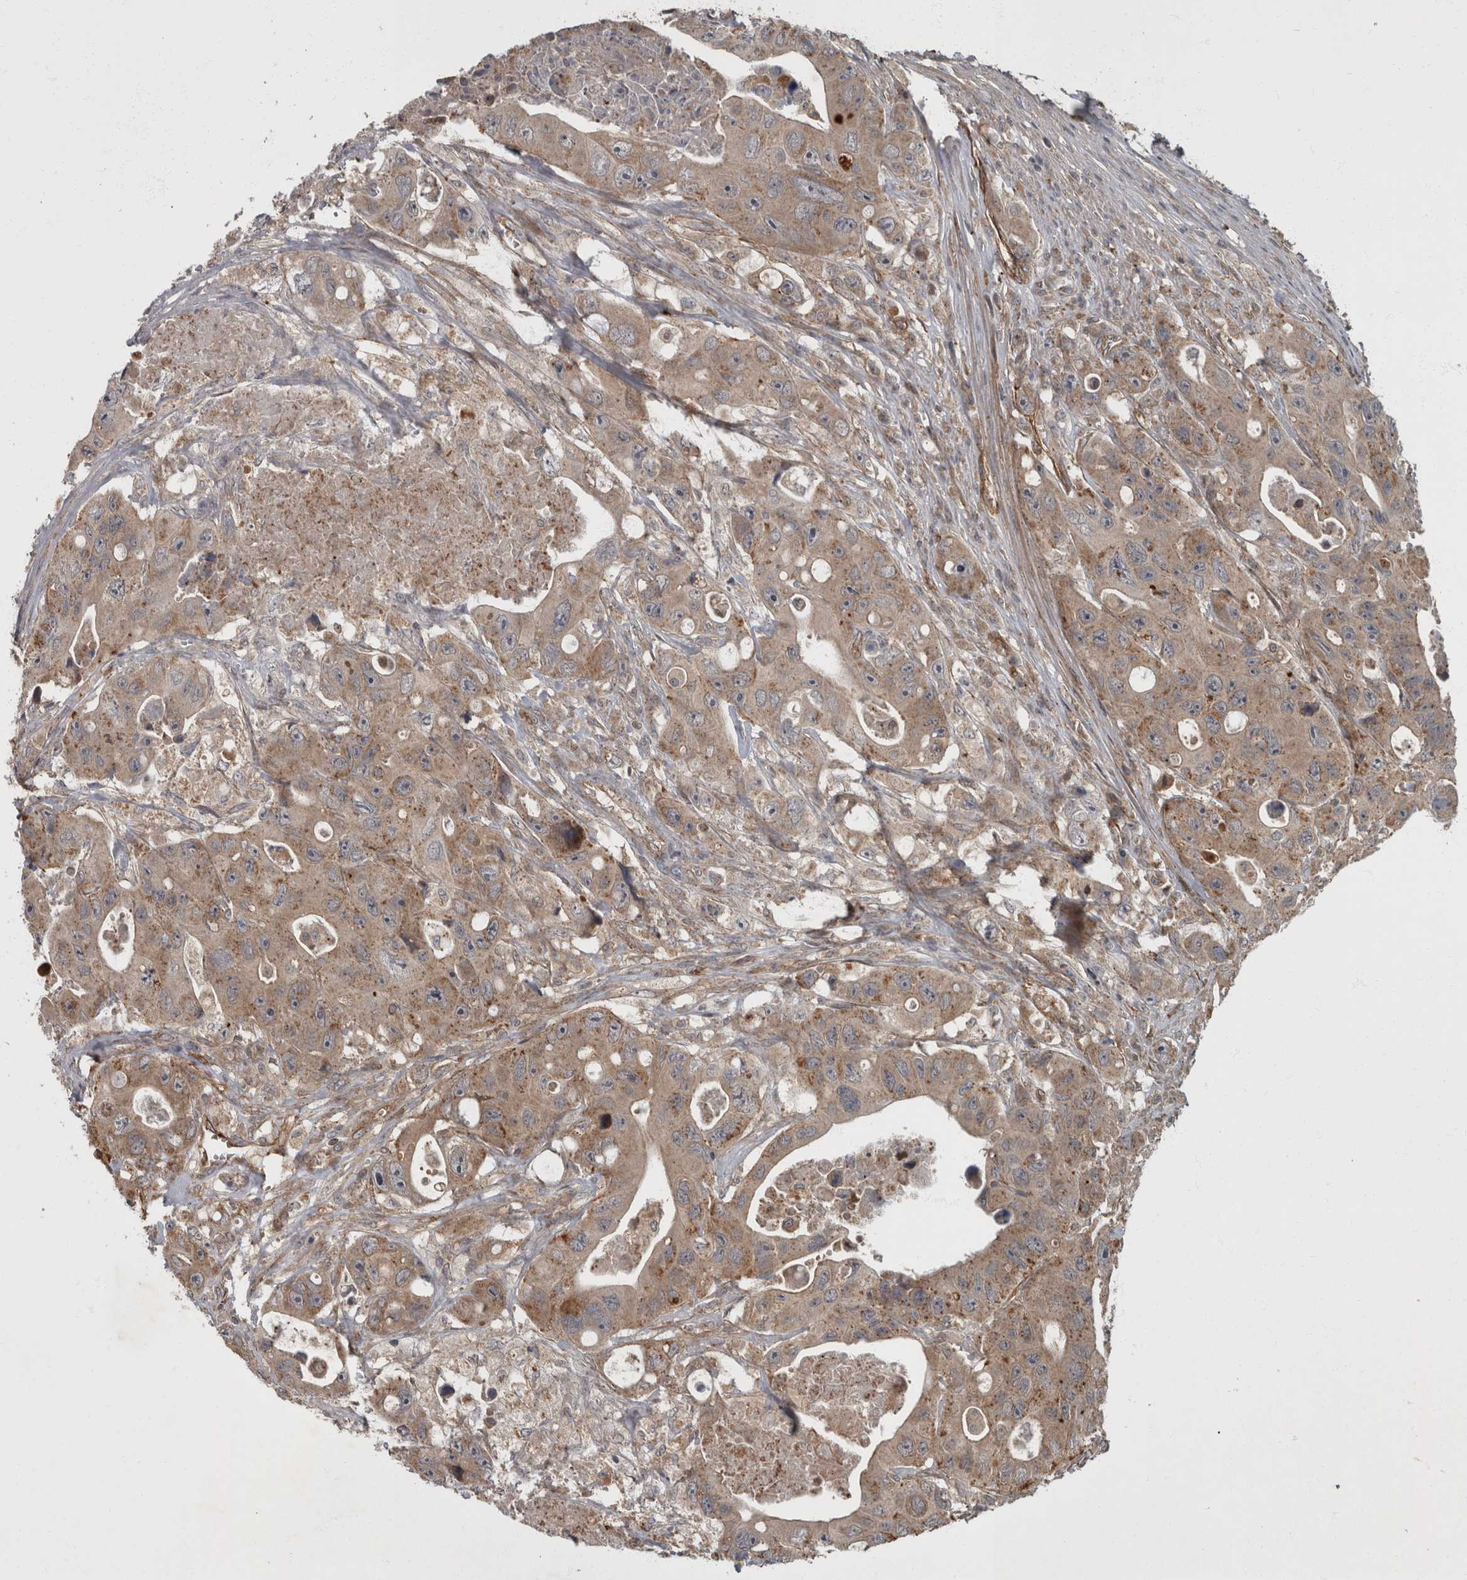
{"staining": {"intensity": "weak", "quantity": ">75%", "location": "cytoplasmic/membranous"}, "tissue": "colorectal cancer", "cell_type": "Tumor cells", "image_type": "cancer", "snomed": [{"axis": "morphology", "description": "Adenocarcinoma, NOS"}, {"axis": "topography", "description": "Colon"}], "caption": "Protein expression analysis of human colorectal cancer reveals weak cytoplasmic/membranous expression in about >75% of tumor cells.", "gene": "VEGFD", "patient": {"sex": "female", "age": 46}}